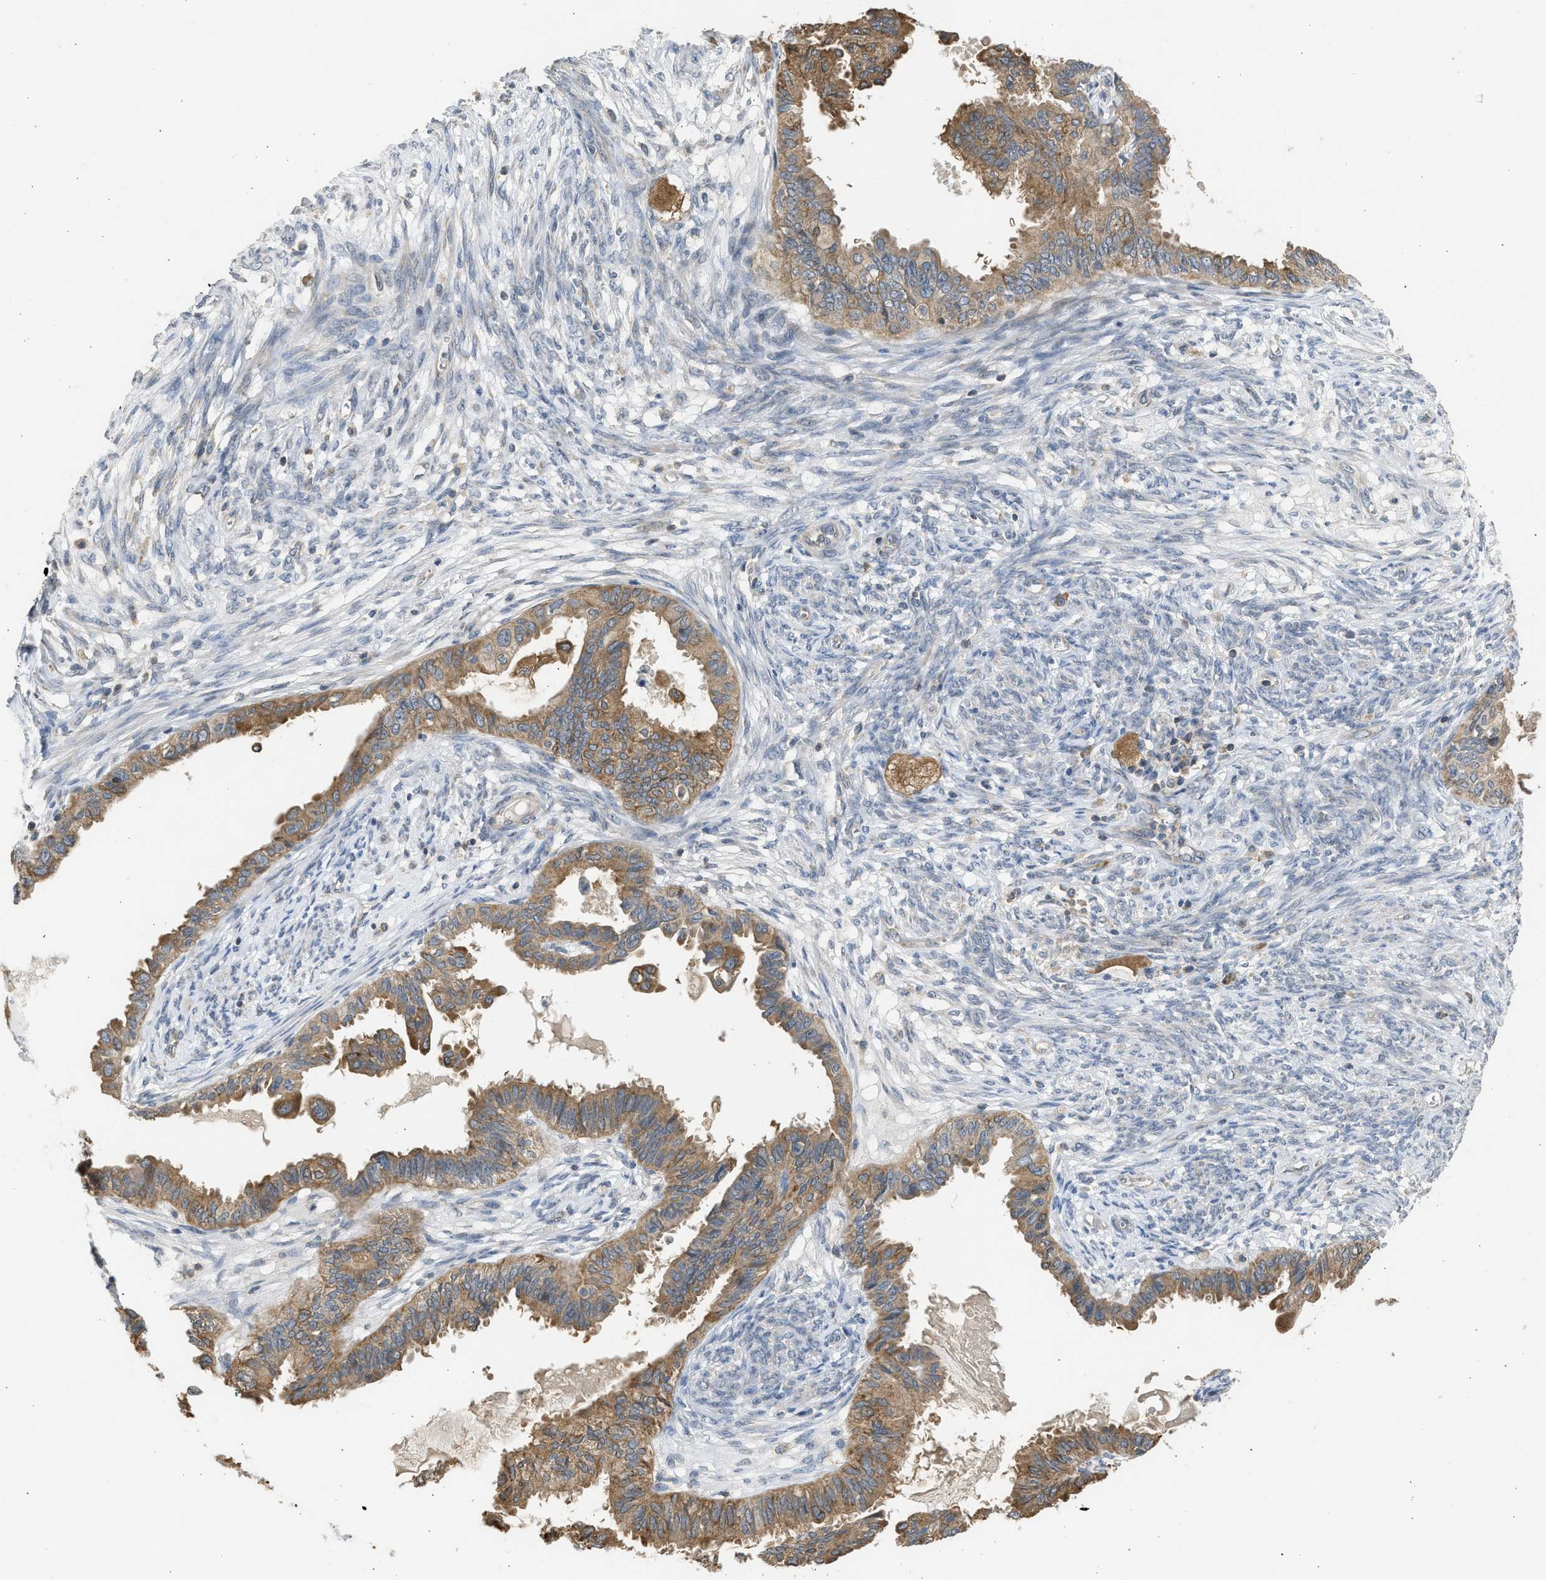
{"staining": {"intensity": "moderate", "quantity": ">75%", "location": "cytoplasmic/membranous"}, "tissue": "cervical cancer", "cell_type": "Tumor cells", "image_type": "cancer", "snomed": [{"axis": "morphology", "description": "Normal tissue, NOS"}, {"axis": "morphology", "description": "Adenocarcinoma, NOS"}, {"axis": "topography", "description": "Cervix"}, {"axis": "topography", "description": "Endometrium"}], "caption": "Cervical cancer (adenocarcinoma) stained with a brown dye reveals moderate cytoplasmic/membranous positive expression in approximately >75% of tumor cells.", "gene": "CYP1A1", "patient": {"sex": "female", "age": 86}}